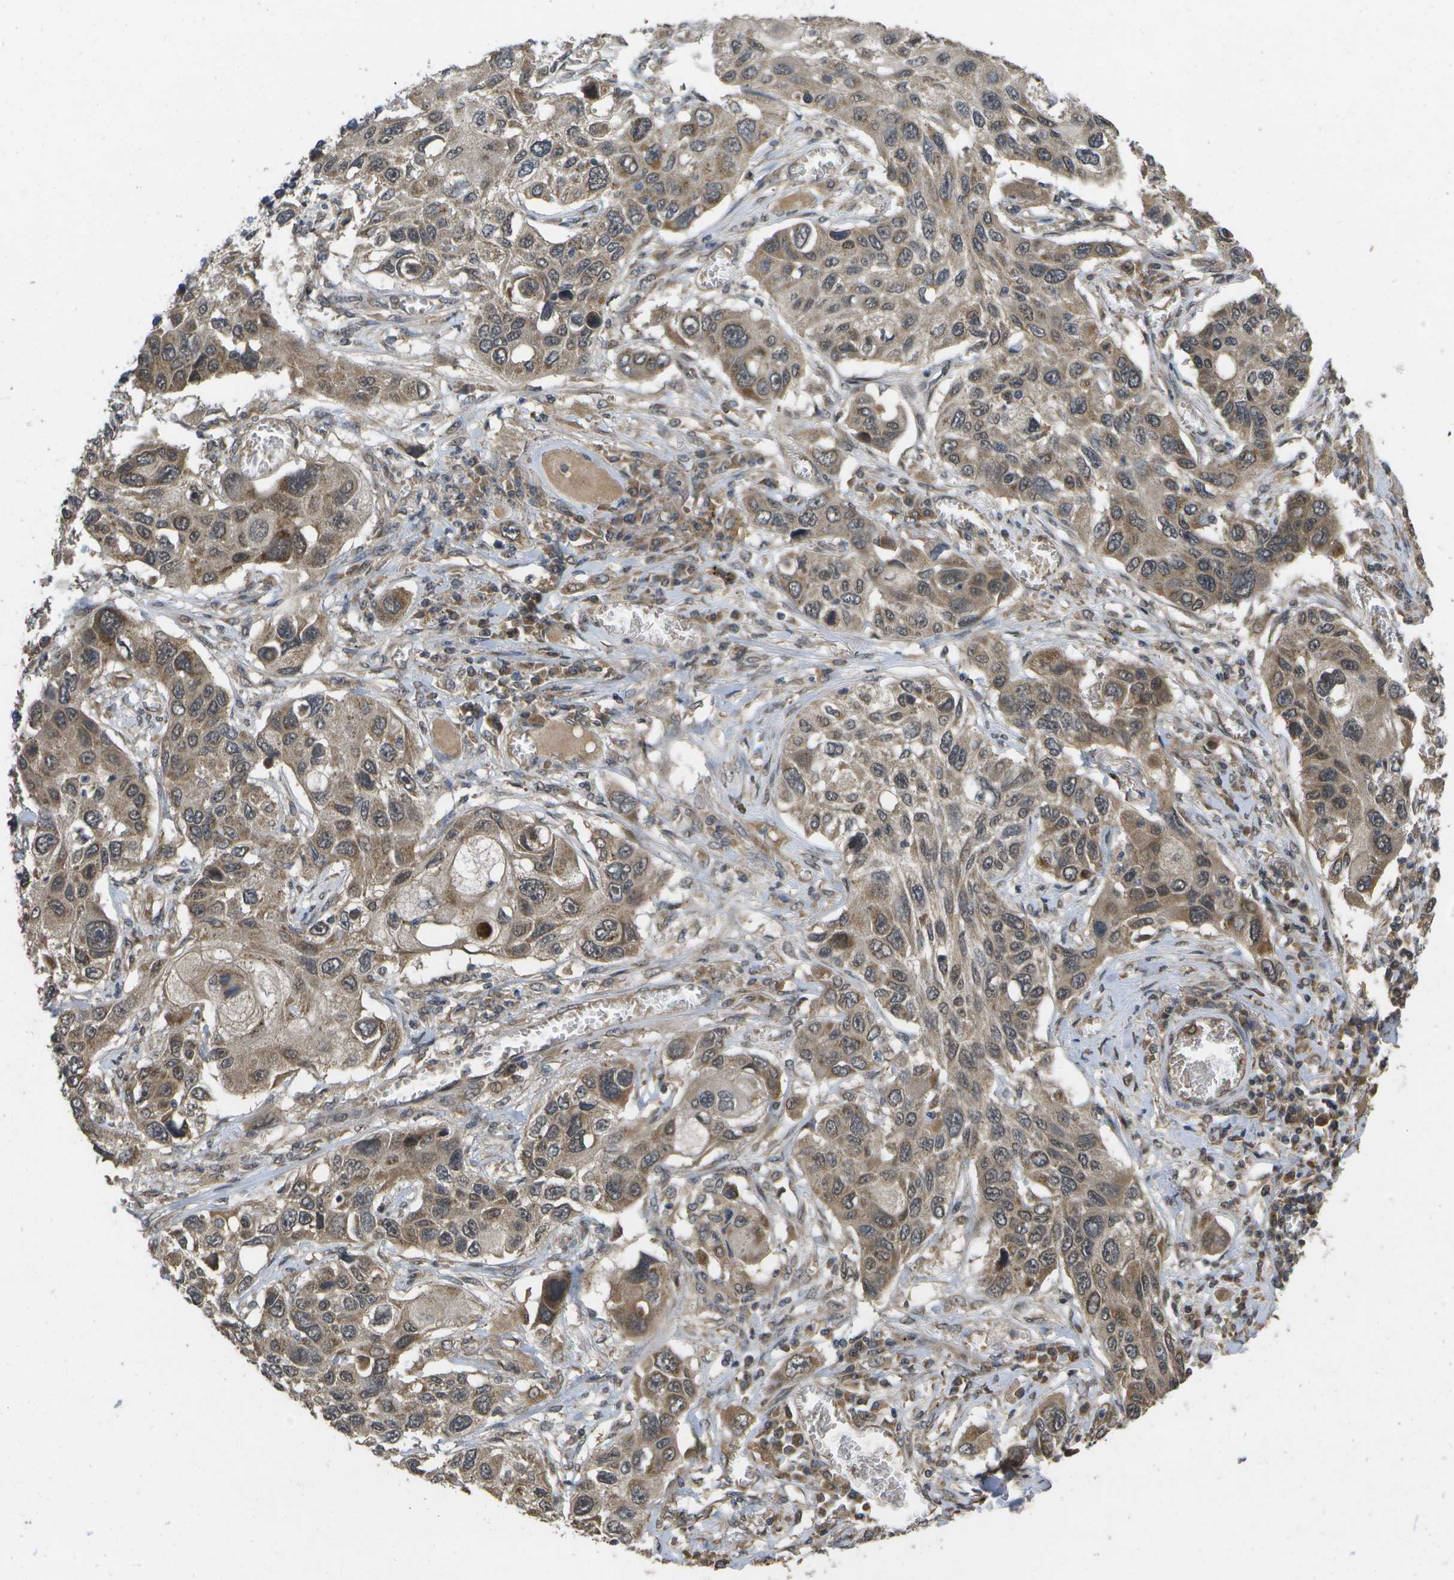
{"staining": {"intensity": "moderate", "quantity": ">75%", "location": "cytoplasmic/membranous"}, "tissue": "lung cancer", "cell_type": "Tumor cells", "image_type": "cancer", "snomed": [{"axis": "morphology", "description": "Squamous cell carcinoma, NOS"}, {"axis": "topography", "description": "Lung"}], "caption": "Immunohistochemical staining of lung squamous cell carcinoma demonstrates moderate cytoplasmic/membranous protein staining in approximately >75% of tumor cells.", "gene": "ALAS1", "patient": {"sex": "male", "age": 71}}